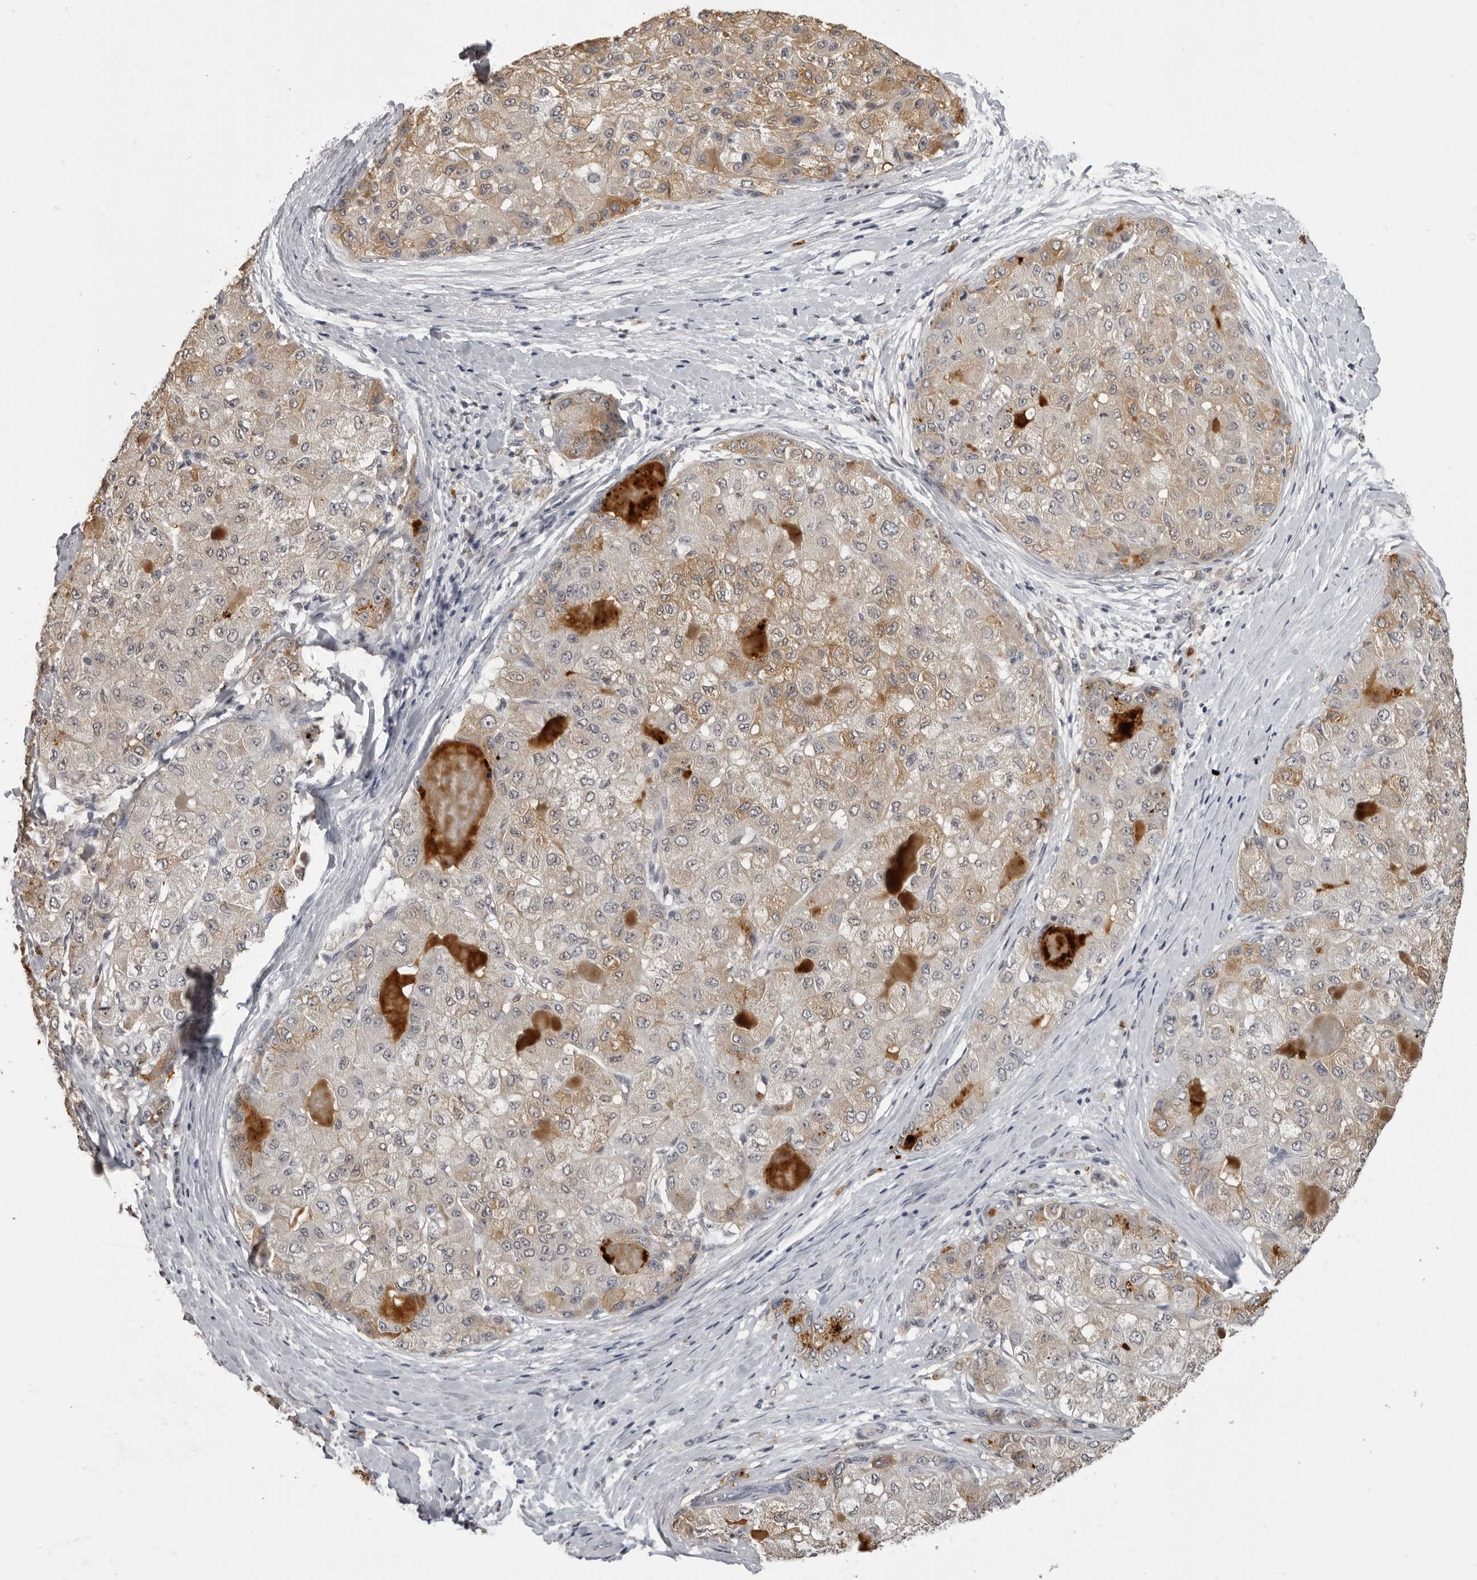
{"staining": {"intensity": "moderate", "quantity": "25%-75%", "location": "cytoplasmic/membranous"}, "tissue": "liver cancer", "cell_type": "Tumor cells", "image_type": "cancer", "snomed": [{"axis": "morphology", "description": "Carcinoma, Hepatocellular, NOS"}, {"axis": "topography", "description": "Liver"}], "caption": "High-magnification brightfield microscopy of liver hepatocellular carcinoma stained with DAB (brown) and counterstained with hematoxylin (blue). tumor cells exhibit moderate cytoplasmic/membranous staining is present in approximately25%-75% of cells. (brown staining indicates protein expression, while blue staining denotes nuclei).", "gene": "IL31", "patient": {"sex": "male", "age": 80}}